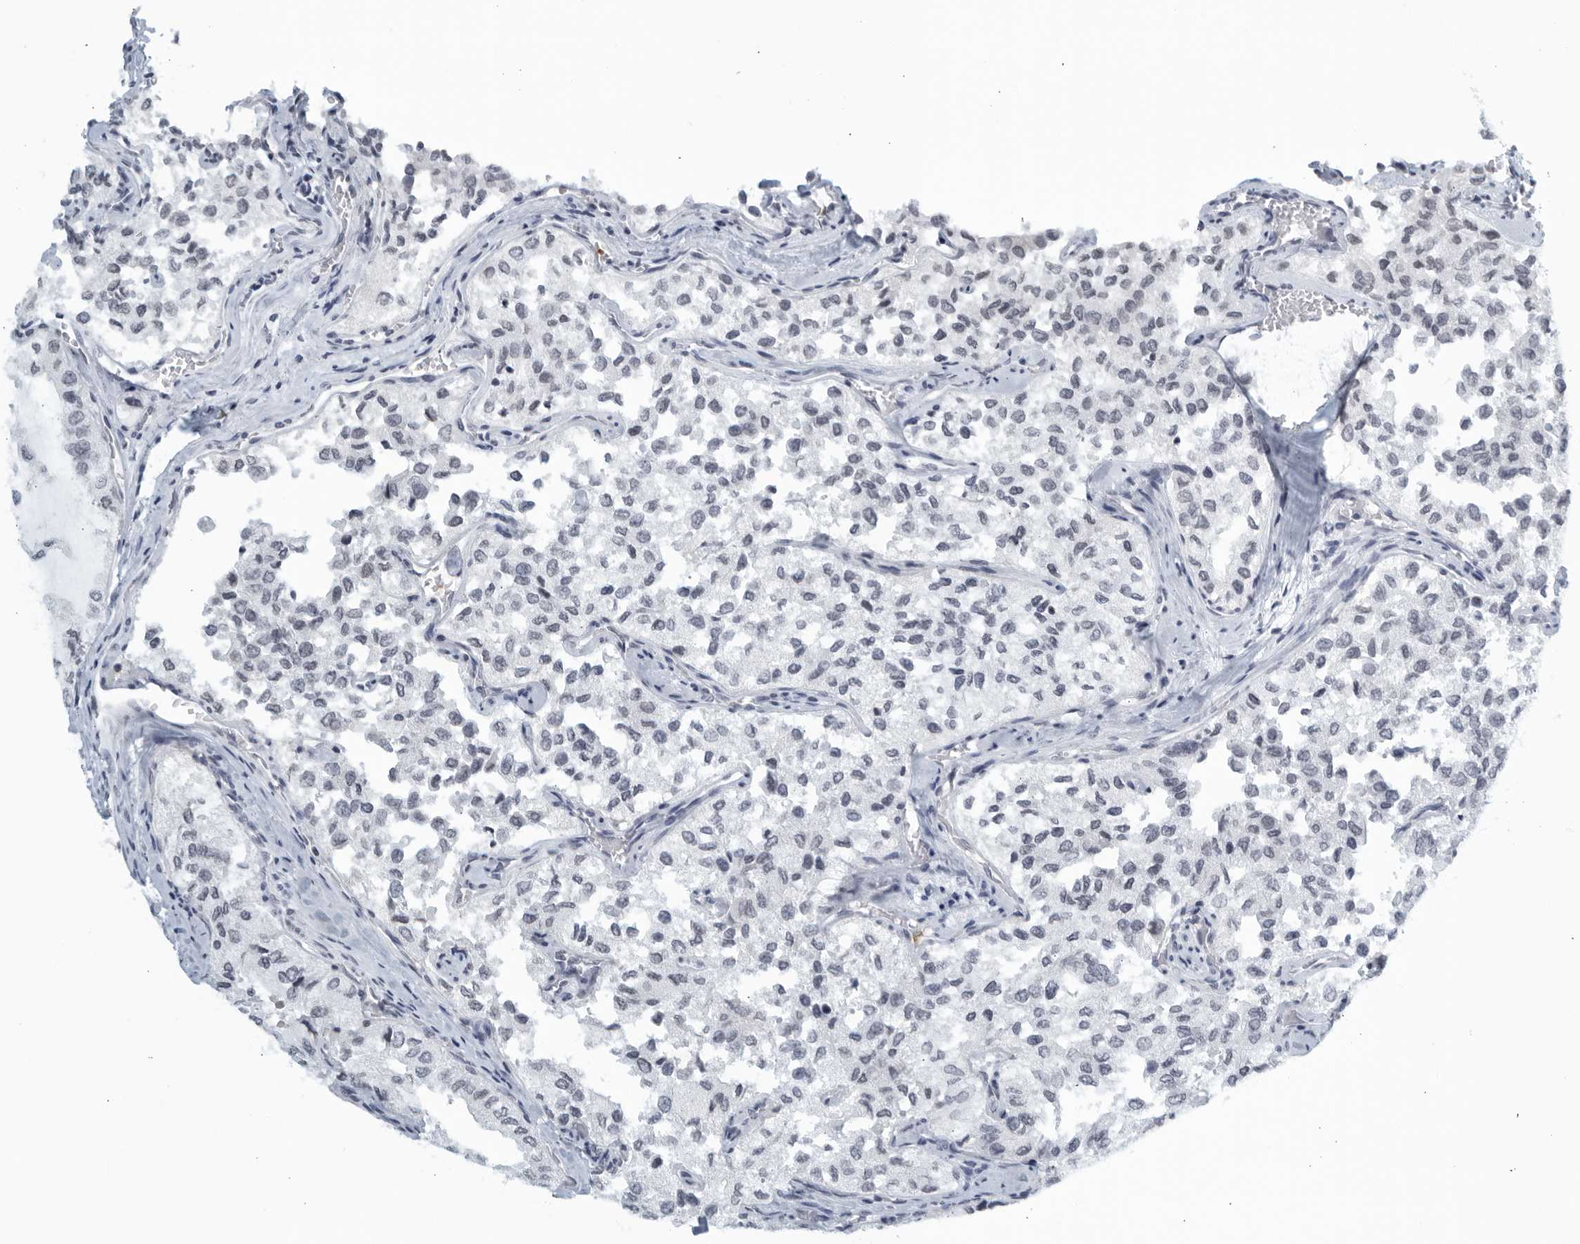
{"staining": {"intensity": "negative", "quantity": "none", "location": "none"}, "tissue": "thyroid cancer", "cell_type": "Tumor cells", "image_type": "cancer", "snomed": [{"axis": "morphology", "description": "Follicular adenoma carcinoma, NOS"}, {"axis": "topography", "description": "Thyroid gland"}], "caption": "Follicular adenoma carcinoma (thyroid) was stained to show a protein in brown. There is no significant positivity in tumor cells. (DAB (3,3'-diaminobenzidine) immunohistochemistry (IHC) with hematoxylin counter stain).", "gene": "KLK7", "patient": {"sex": "male", "age": 75}}